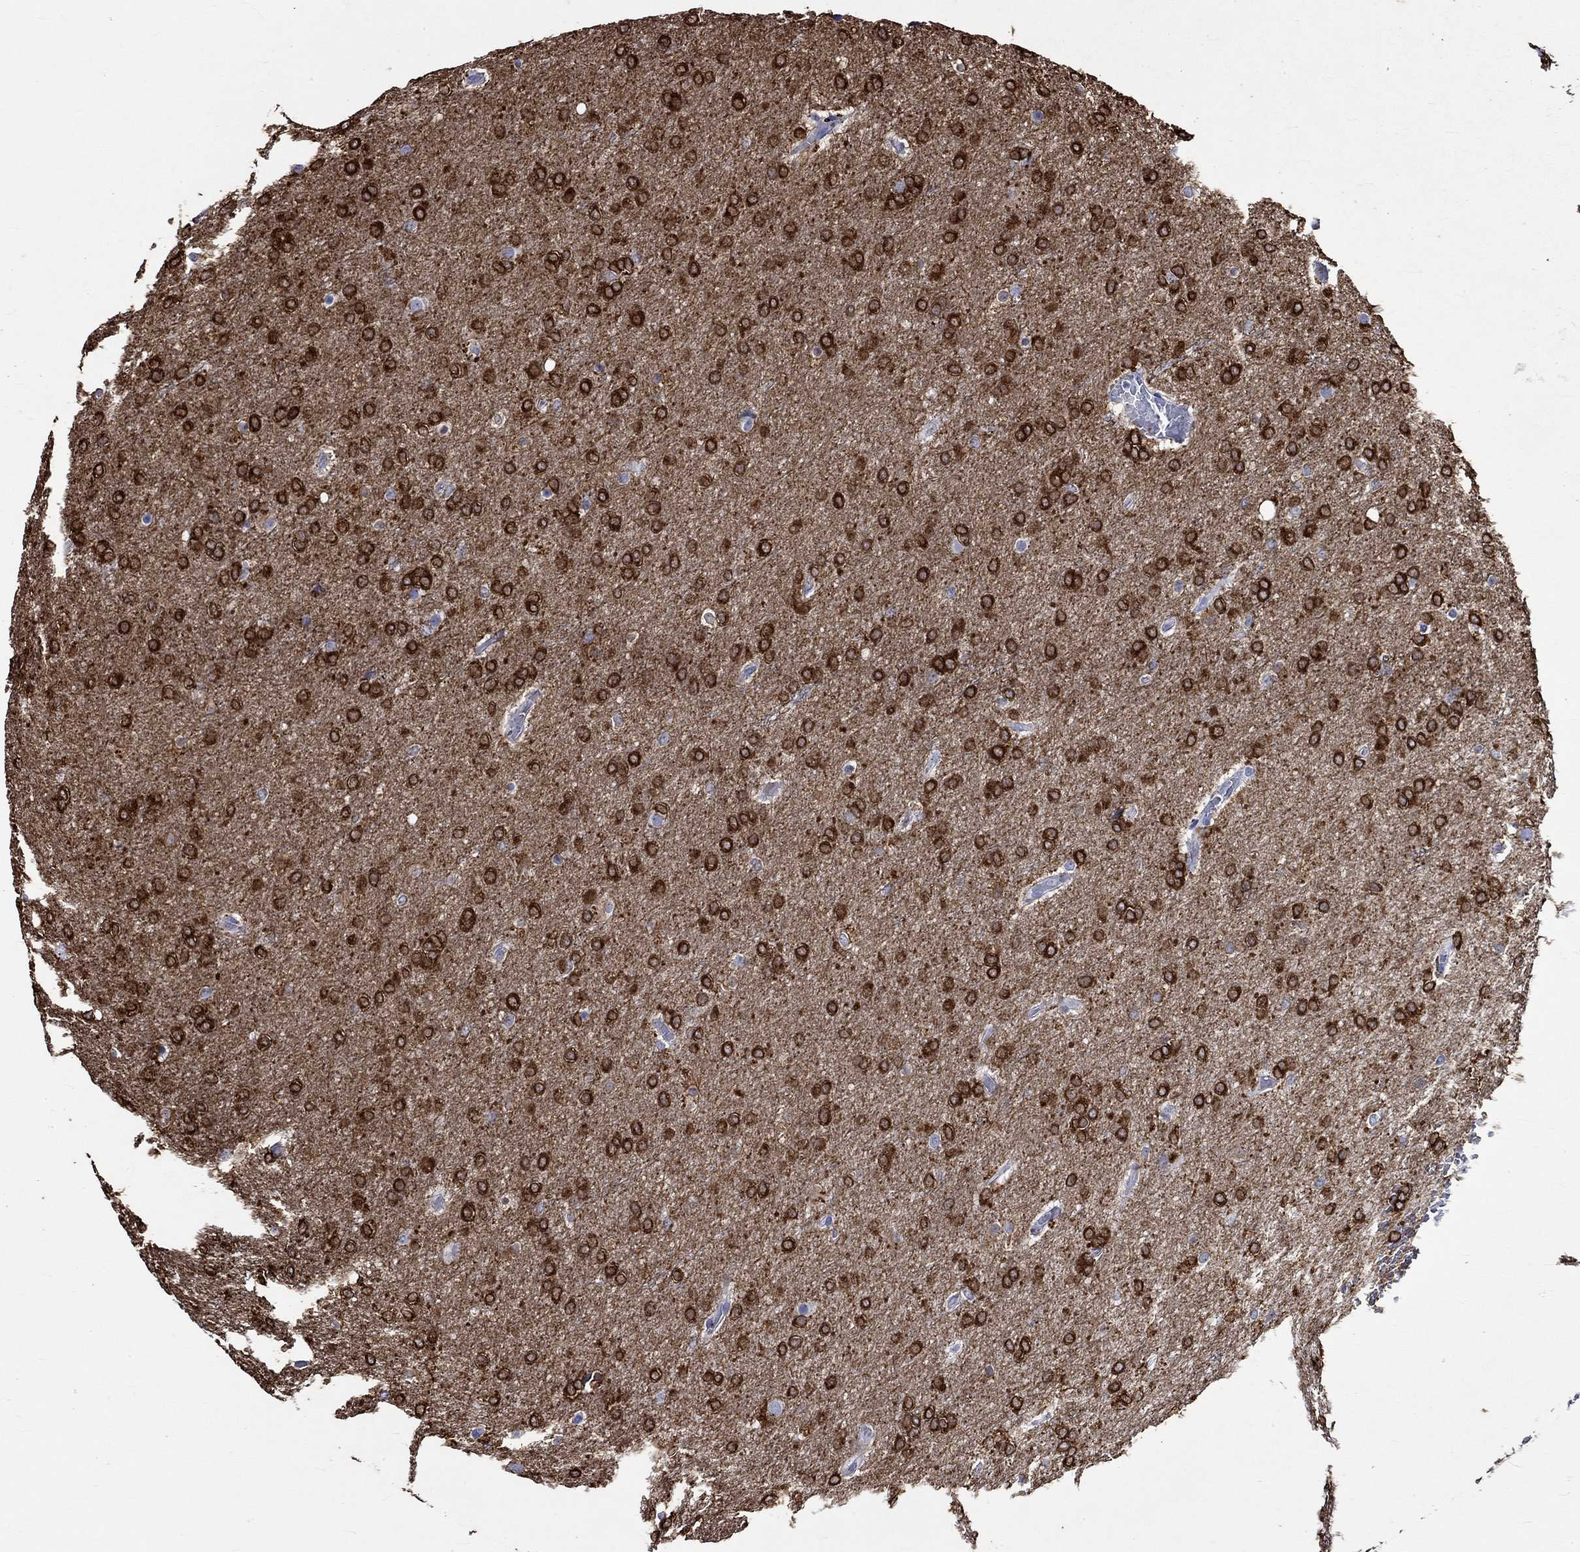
{"staining": {"intensity": "strong", "quantity": ">75%", "location": "cytoplasmic/membranous"}, "tissue": "glioma", "cell_type": "Tumor cells", "image_type": "cancer", "snomed": [{"axis": "morphology", "description": "Glioma, malignant, High grade"}, {"axis": "topography", "description": "Brain"}], "caption": "There is high levels of strong cytoplasmic/membranous positivity in tumor cells of malignant glioma (high-grade), as demonstrated by immunohistochemical staining (brown color).", "gene": "CRYAB", "patient": {"sex": "female", "age": 61}}